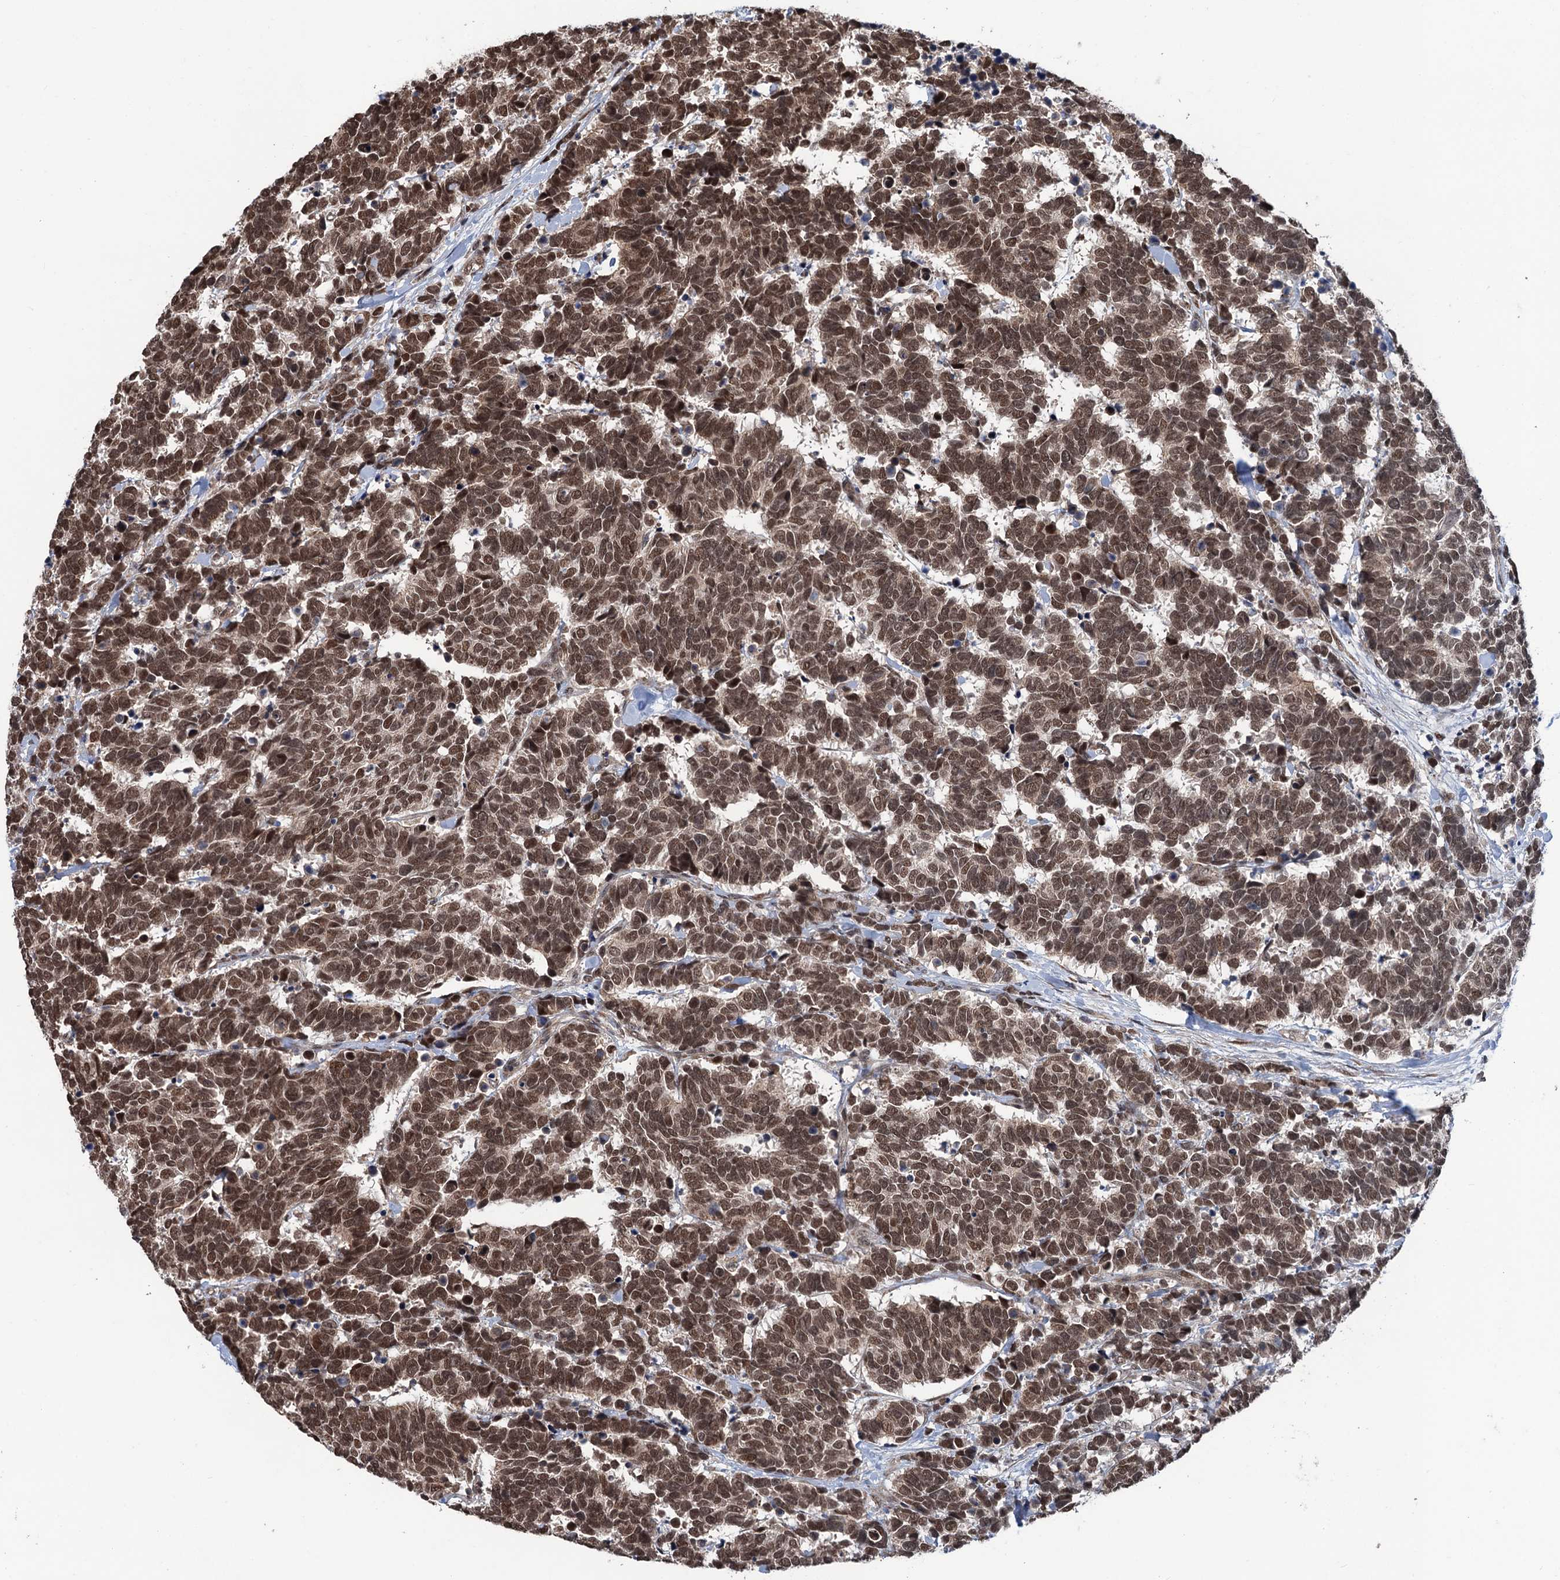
{"staining": {"intensity": "strong", "quantity": ">75%", "location": "nuclear"}, "tissue": "carcinoid", "cell_type": "Tumor cells", "image_type": "cancer", "snomed": [{"axis": "morphology", "description": "Carcinoma, NOS"}, {"axis": "morphology", "description": "Carcinoid, malignant, NOS"}, {"axis": "topography", "description": "Urinary bladder"}], "caption": "Human malignant carcinoid stained for a protein (brown) exhibits strong nuclear positive positivity in approximately >75% of tumor cells.", "gene": "RASSF4", "patient": {"sex": "male", "age": 57}}